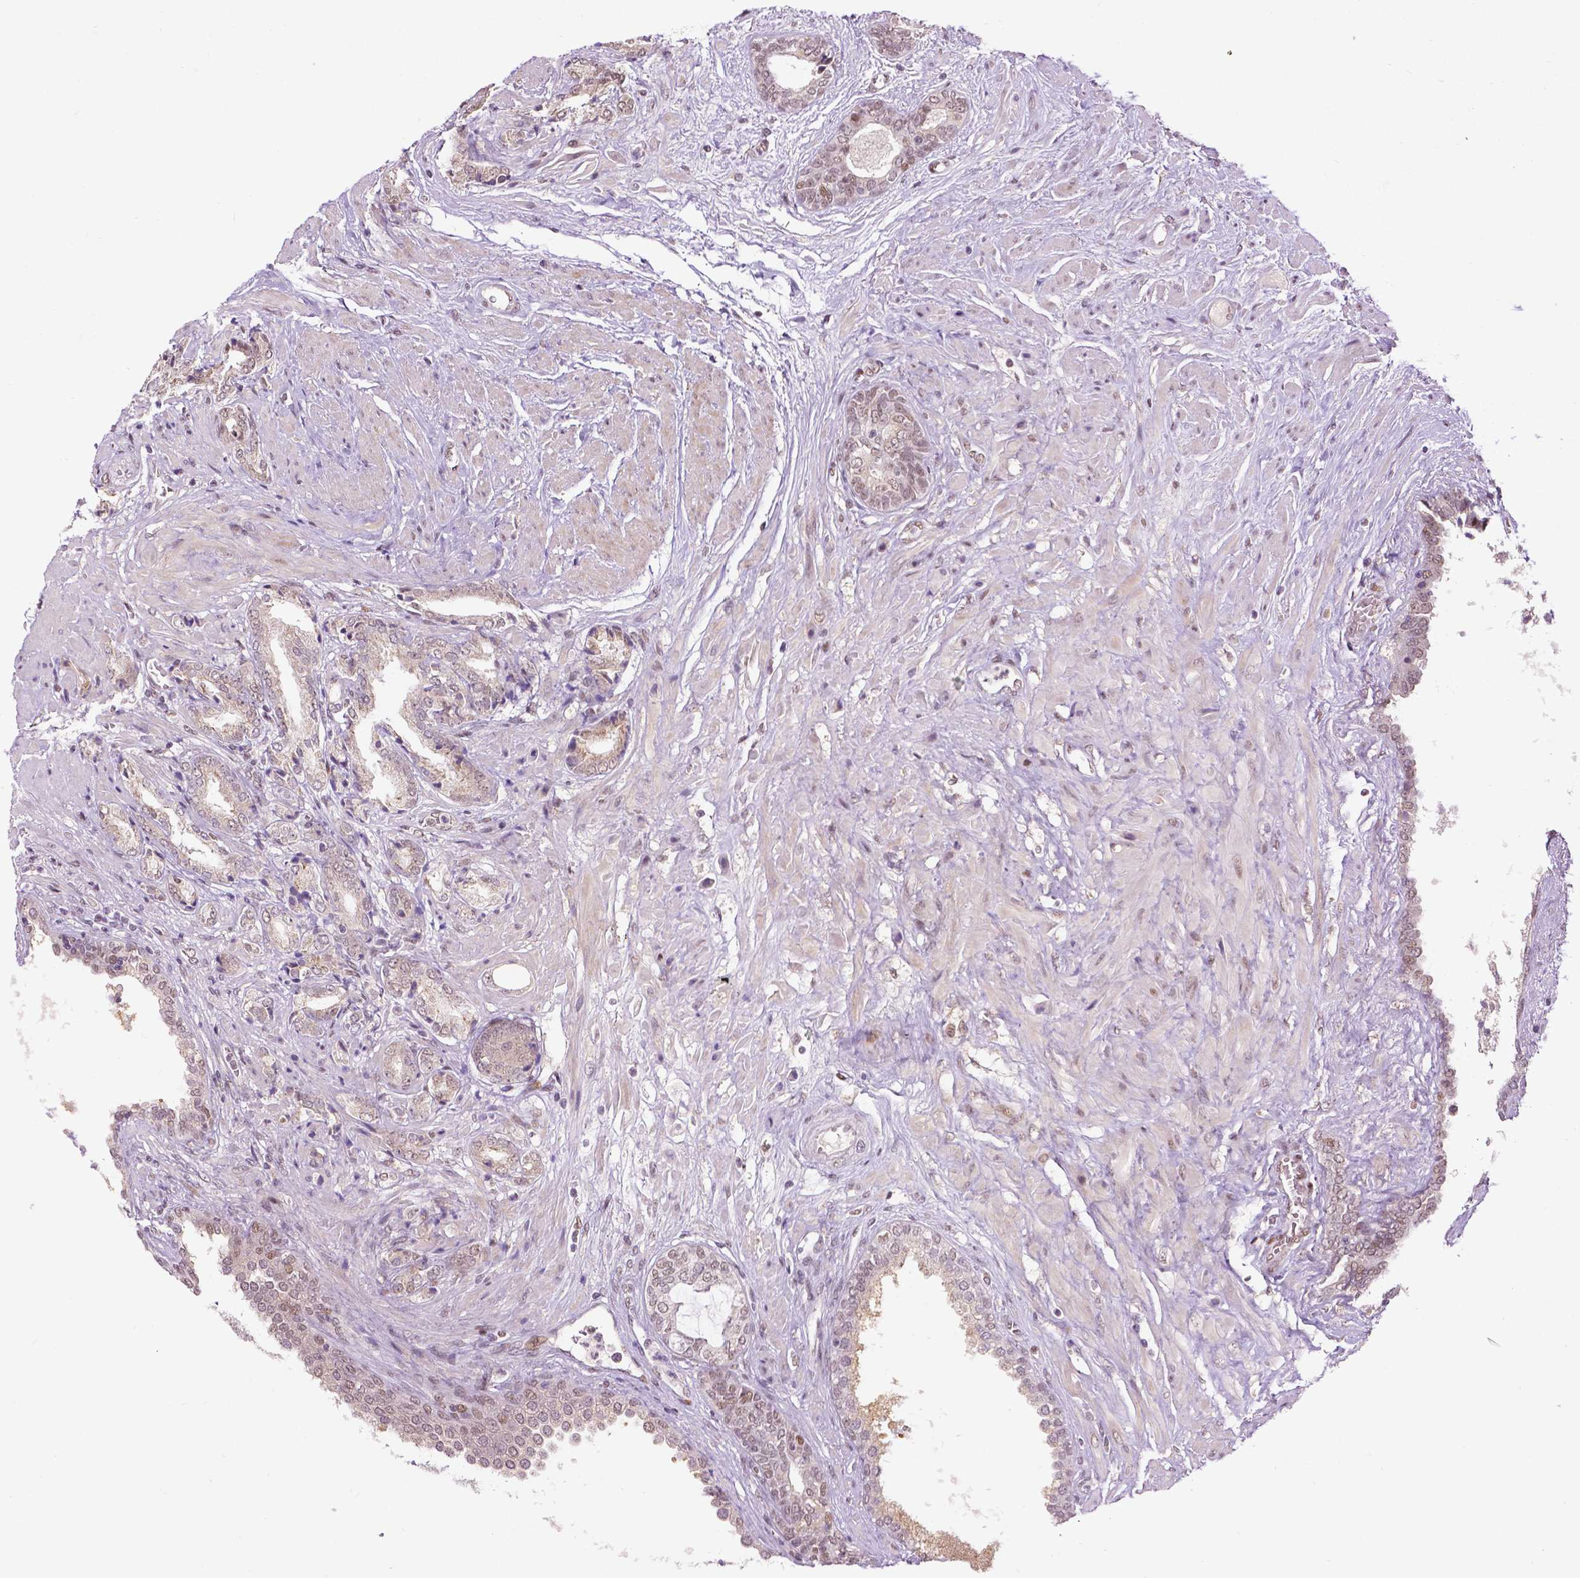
{"staining": {"intensity": "weak", "quantity": "<25%", "location": "cytoplasmic/membranous,nuclear"}, "tissue": "prostate cancer", "cell_type": "Tumor cells", "image_type": "cancer", "snomed": [{"axis": "morphology", "description": "Adenocarcinoma, High grade"}, {"axis": "topography", "description": "Prostate"}], "caption": "Prostate adenocarcinoma (high-grade) was stained to show a protein in brown. There is no significant expression in tumor cells.", "gene": "ZNF41", "patient": {"sex": "male", "age": 56}}